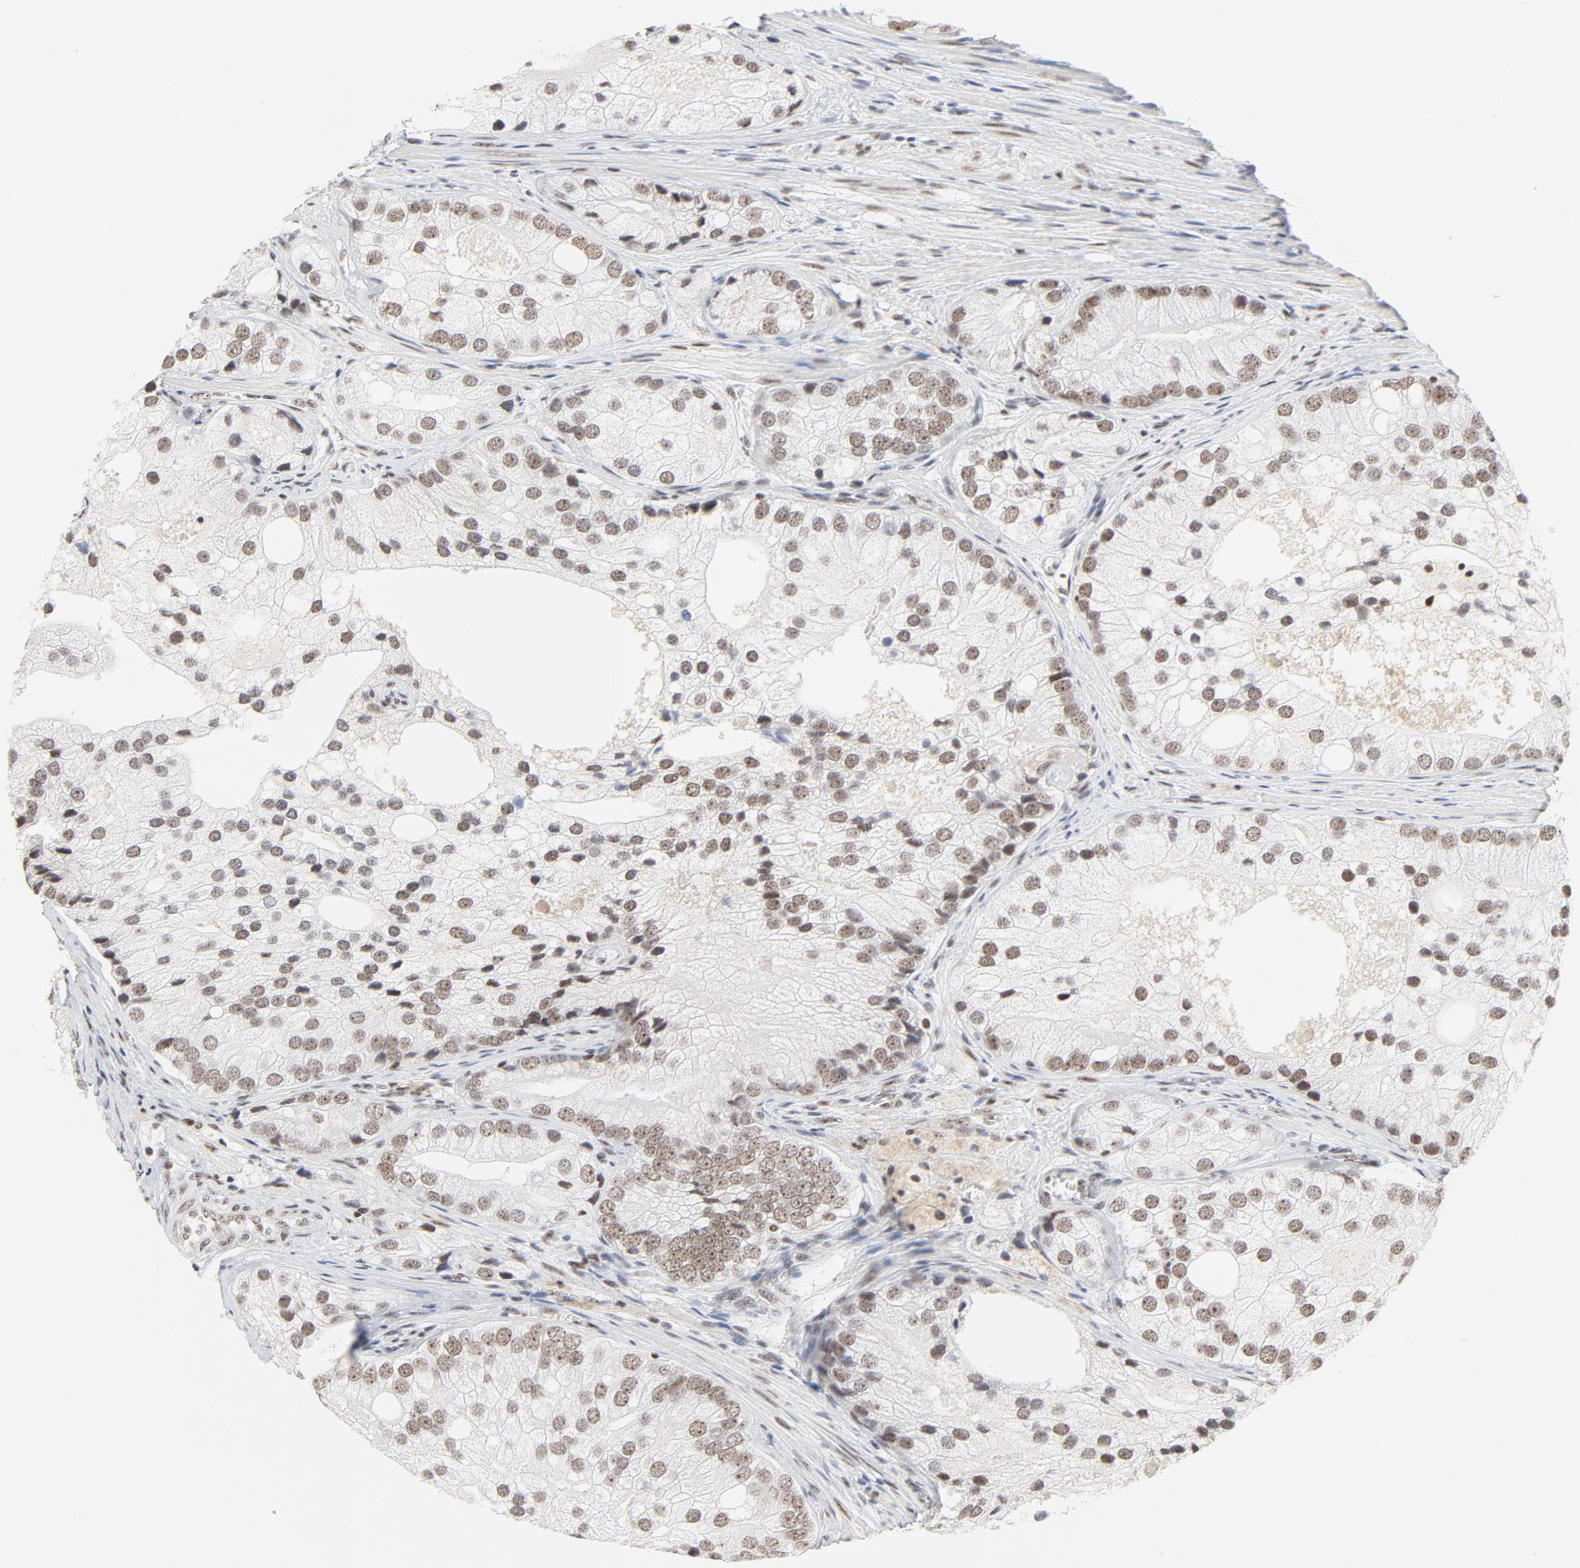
{"staining": {"intensity": "moderate", "quantity": ">75%", "location": "nuclear"}, "tissue": "prostate cancer", "cell_type": "Tumor cells", "image_type": "cancer", "snomed": [{"axis": "morphology", "description": "Adenocarcinoma, Low grade"}, {"axis": "topography", "description": "Prostate"}], "caption": "A brown stain highlights moderate nuclear expression of a protein in prostate cancer (adenocarcinoma (low-grade)) tumor cells. The protein of interest is stained brown, and the nuclei are stained in blue (DAB (3,3'-diaminobenzidine) IHC with brightfield microscopy, high magnification).", "gene": "GTF2H1", "patient": {"sex": "male", "age": 69}}